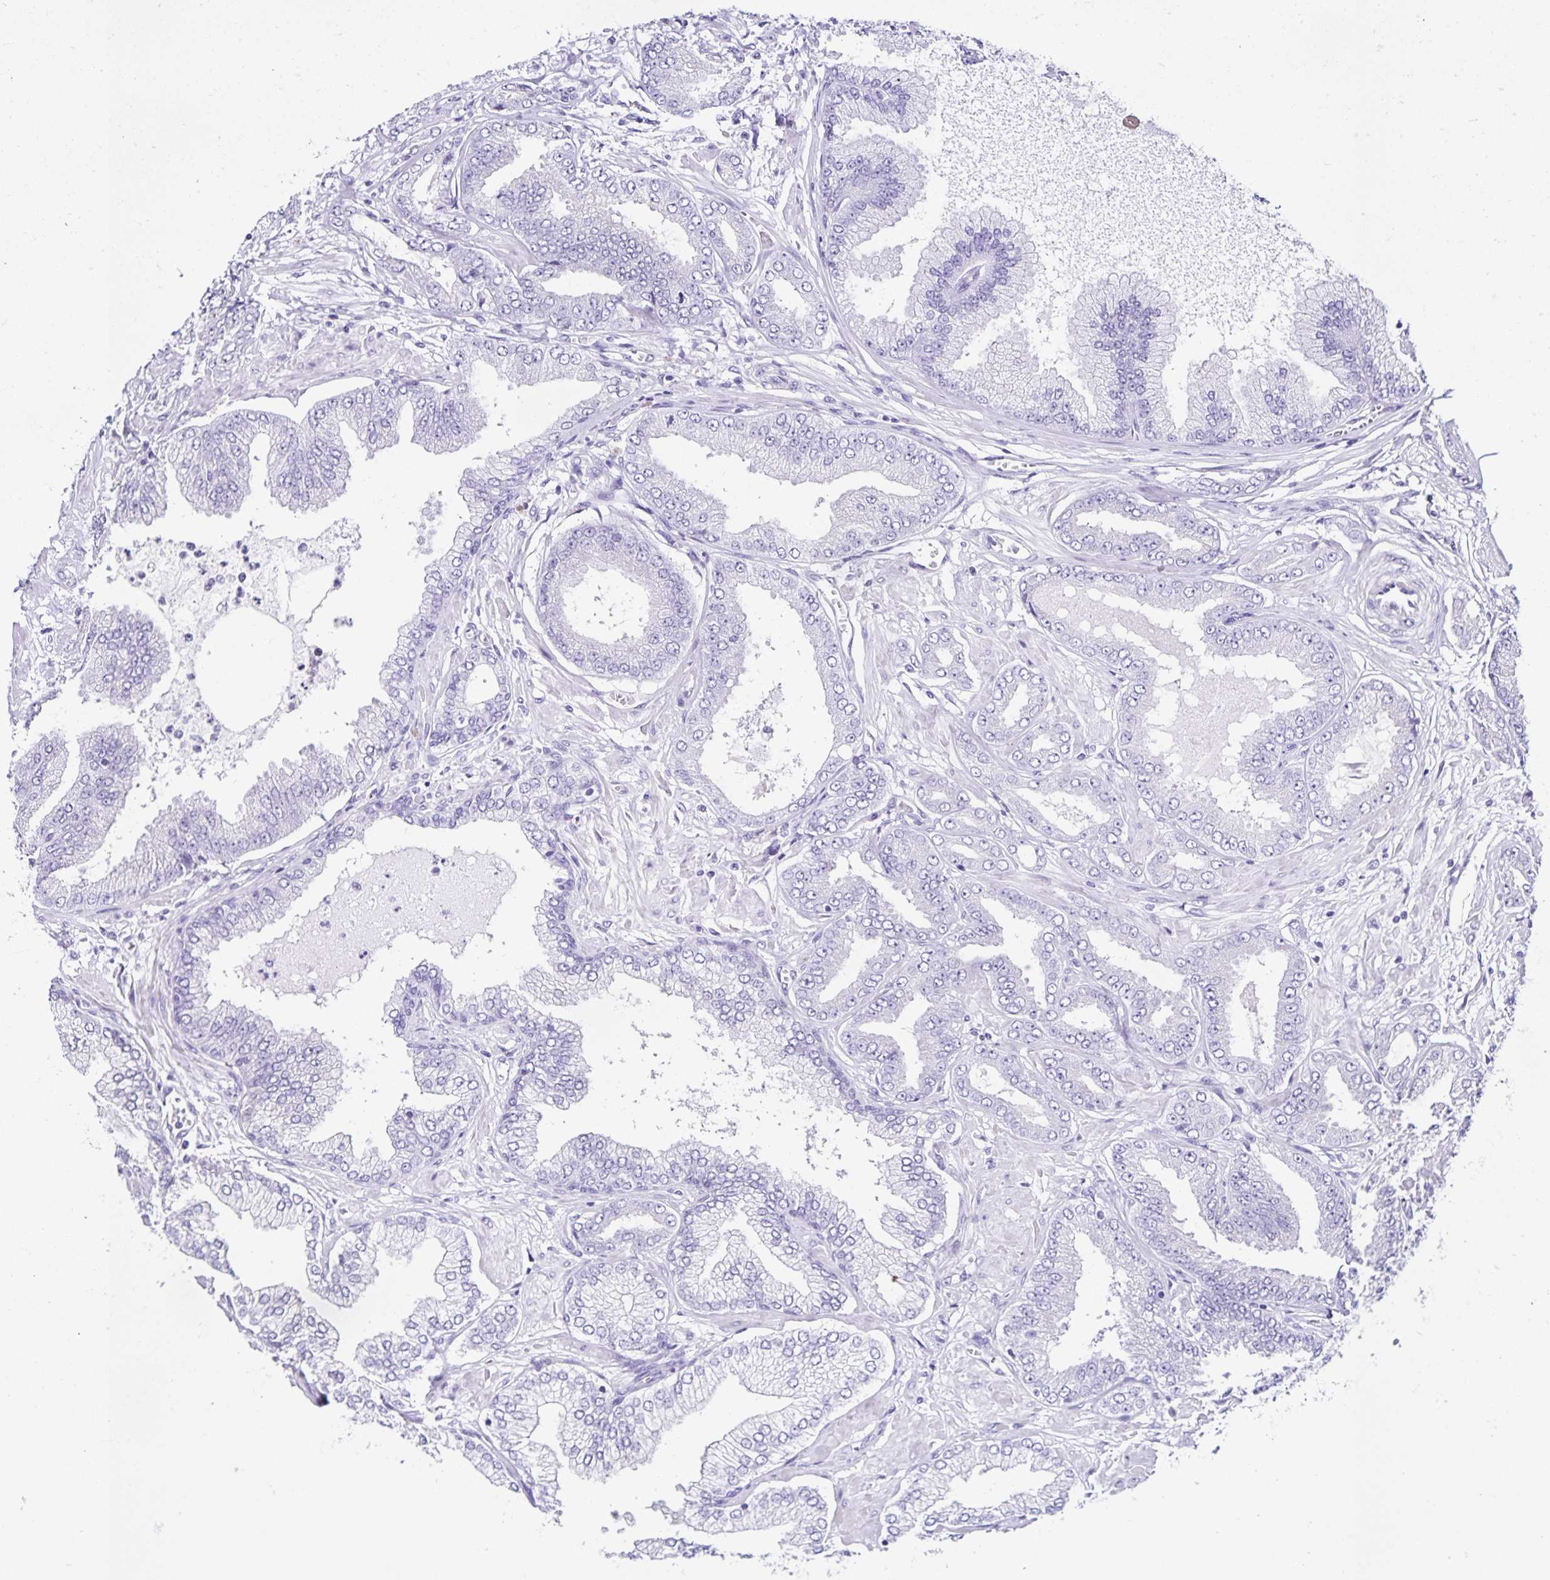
{"staining": {"intensity": "negative", "quantity": "none", "location": "none"}, "tissue": "prostate cancer", "cell_type": "Tumor cells", "image_type": "cancer", "snomed": [{"axis": "morphology", "description": "Adenocarcinoma, Low grade"}, {"axis": "topography", "description": "Prostate"}], "caption": "Immunohistochemistry (IHC) histopathology image of neoplastic tissue: low-grade adenocarcinoma (prostate) stained with DAB displays no significant protein positivity in tumor cells.", "gene": "FAM170A", "patient": {"sex": "male", "age": 55}}